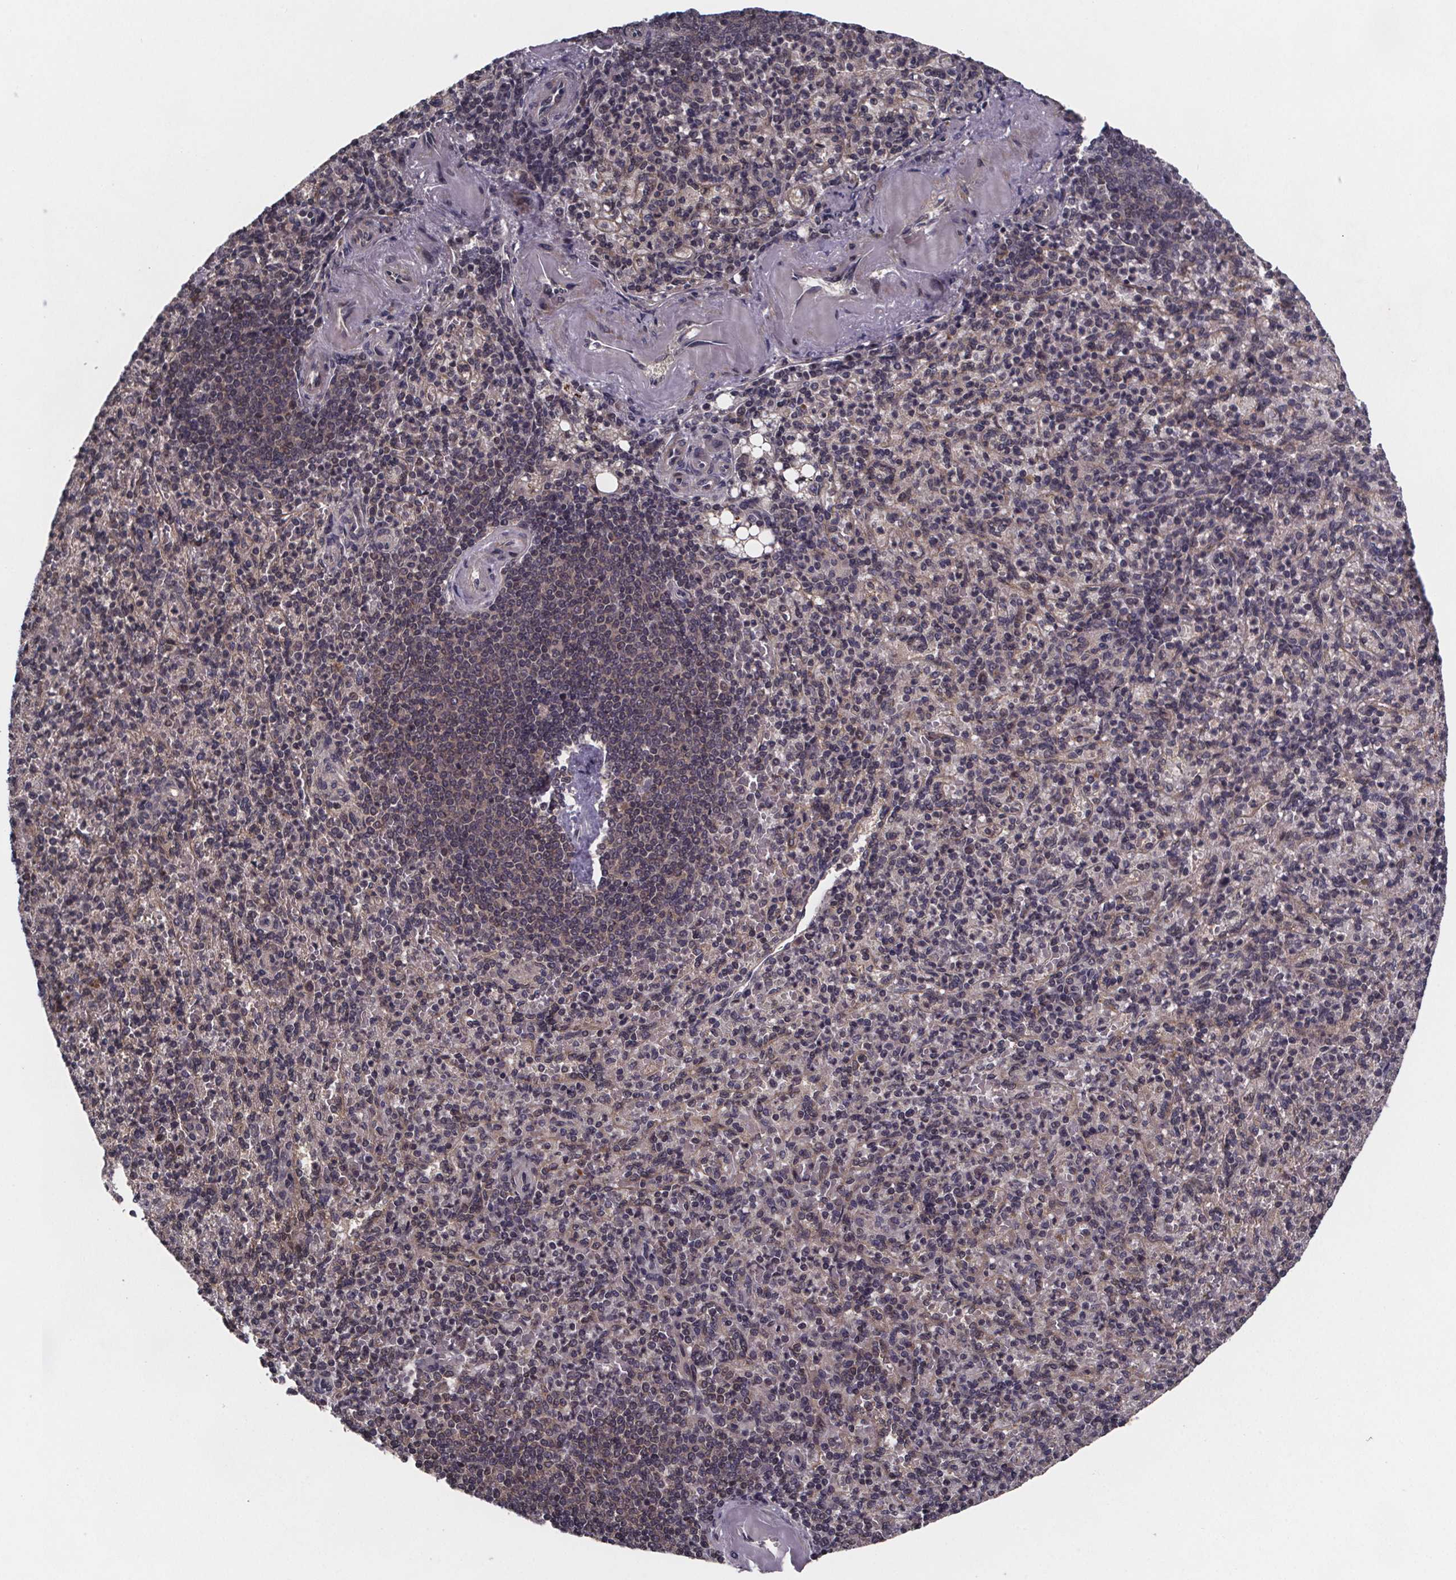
{"staining": {"intensity": "weak", "quantity": "25%-75%", "location": "cytoplasmic/membranous,nuclear"}, "tissue": "spleen", "cell_type": "Cells in red pulp", "image_type": "normal", "snomed": [{"axis": "morphology", "description": "Normal tissue, NOS"}, {"axis": "topography", "description": "Spleen"}], "caption": "Weak cytoplasmic/membranous,nuclear protein staining is seen in about 25%-75% of cells in red pulp in spleen.", "gene": "FN3KRP", "patient": {"sex": "female", "age": 74}}